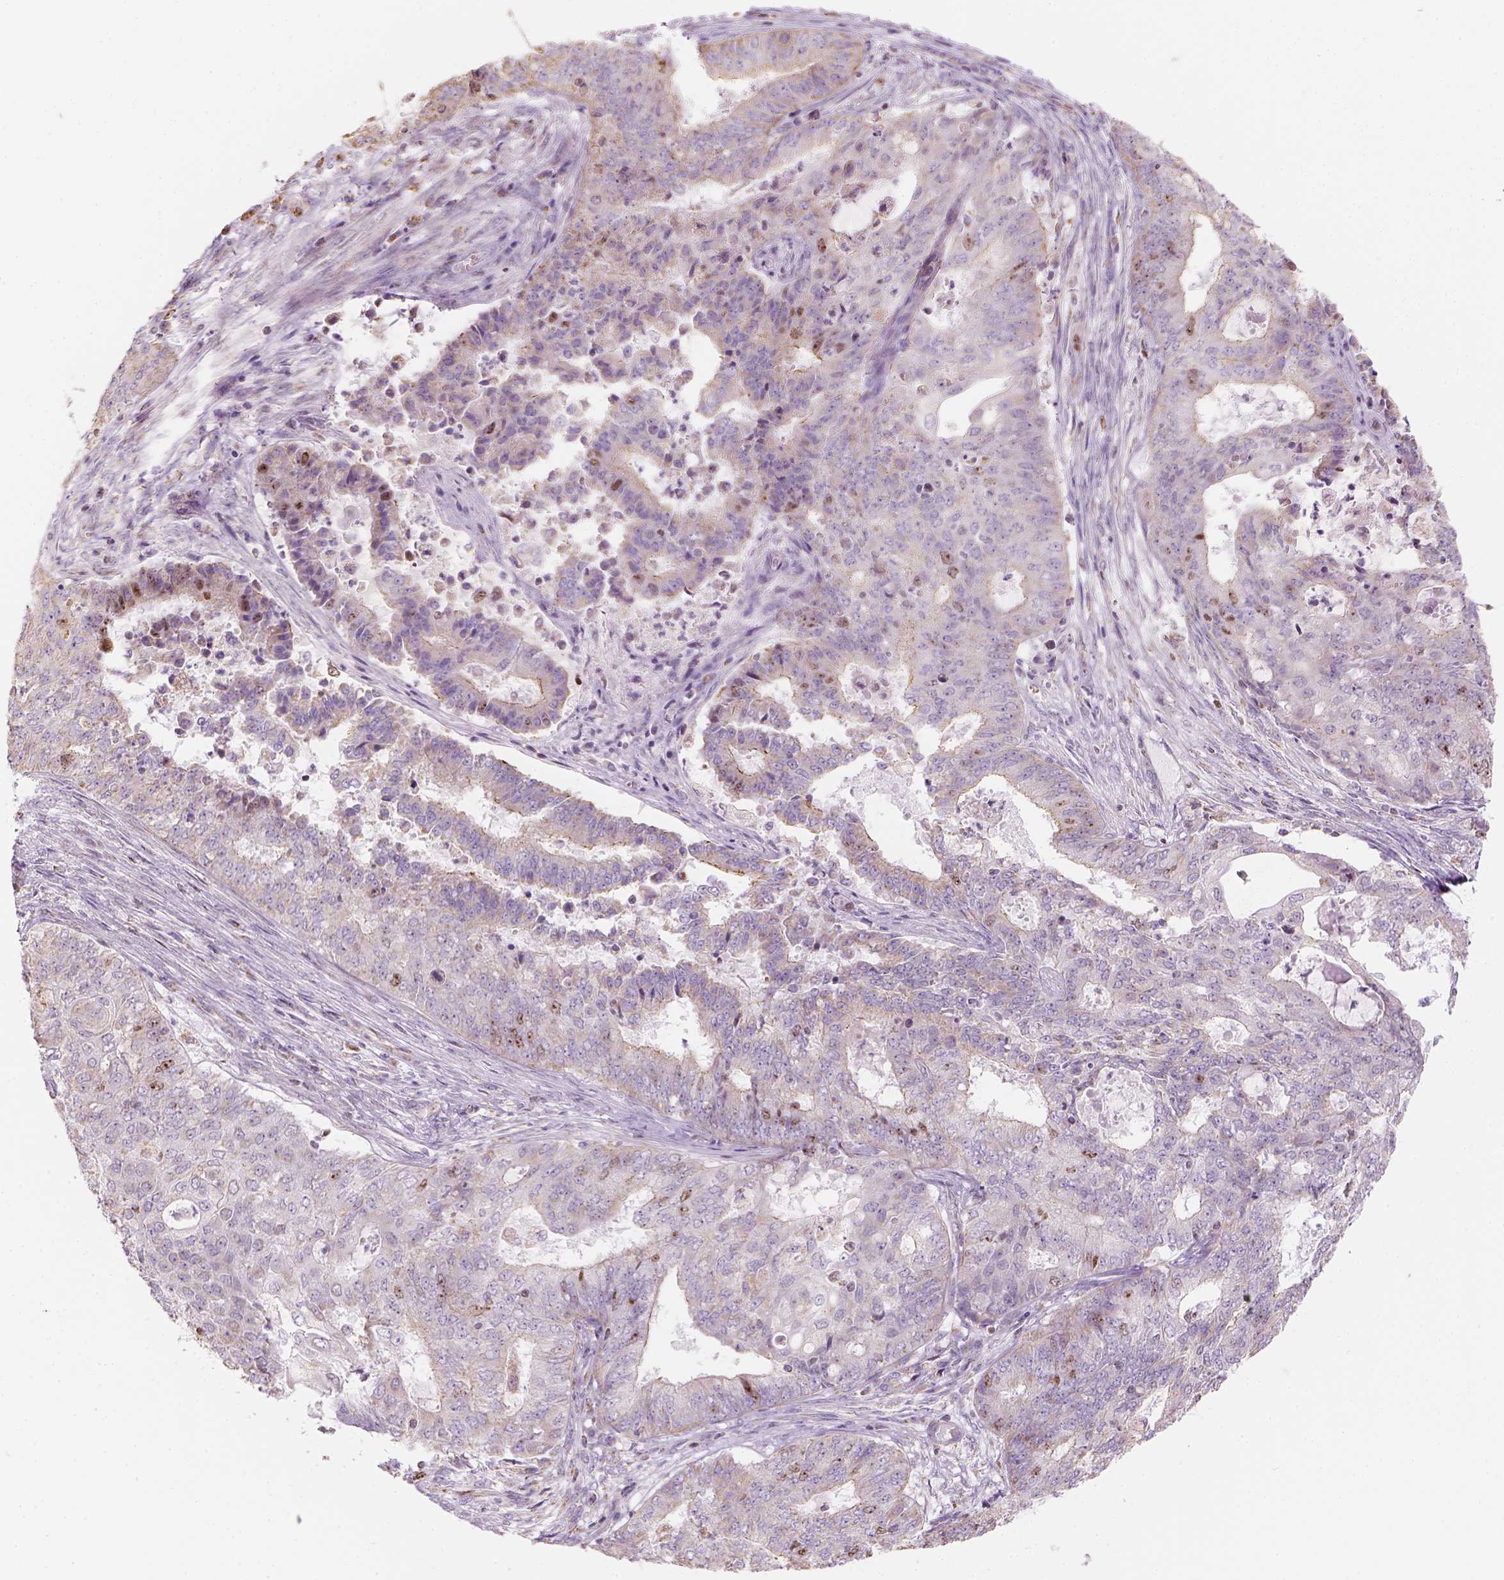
{"staining": {"intensity": "moderate", "quantity": "<25%", "location": "cytoplasmic/membranous"}, "tissue": "endometrial cancer", "cell_type": "Tumor cells", "image_type": "cancer", "snomed": [{"axis": "morphology", "description": "Adenocarcinoma, NOS"}, {"axis": "topography", "description": "Endometrium"}], "caption": "Tumor cells demonstrate low levels of moderate cytoplasmic/membranous expression in about <25% of cells in human adenocarcinoma (endometrial).", "gene": "LCA5", "patient": {"sex": "female", "age": 62}}